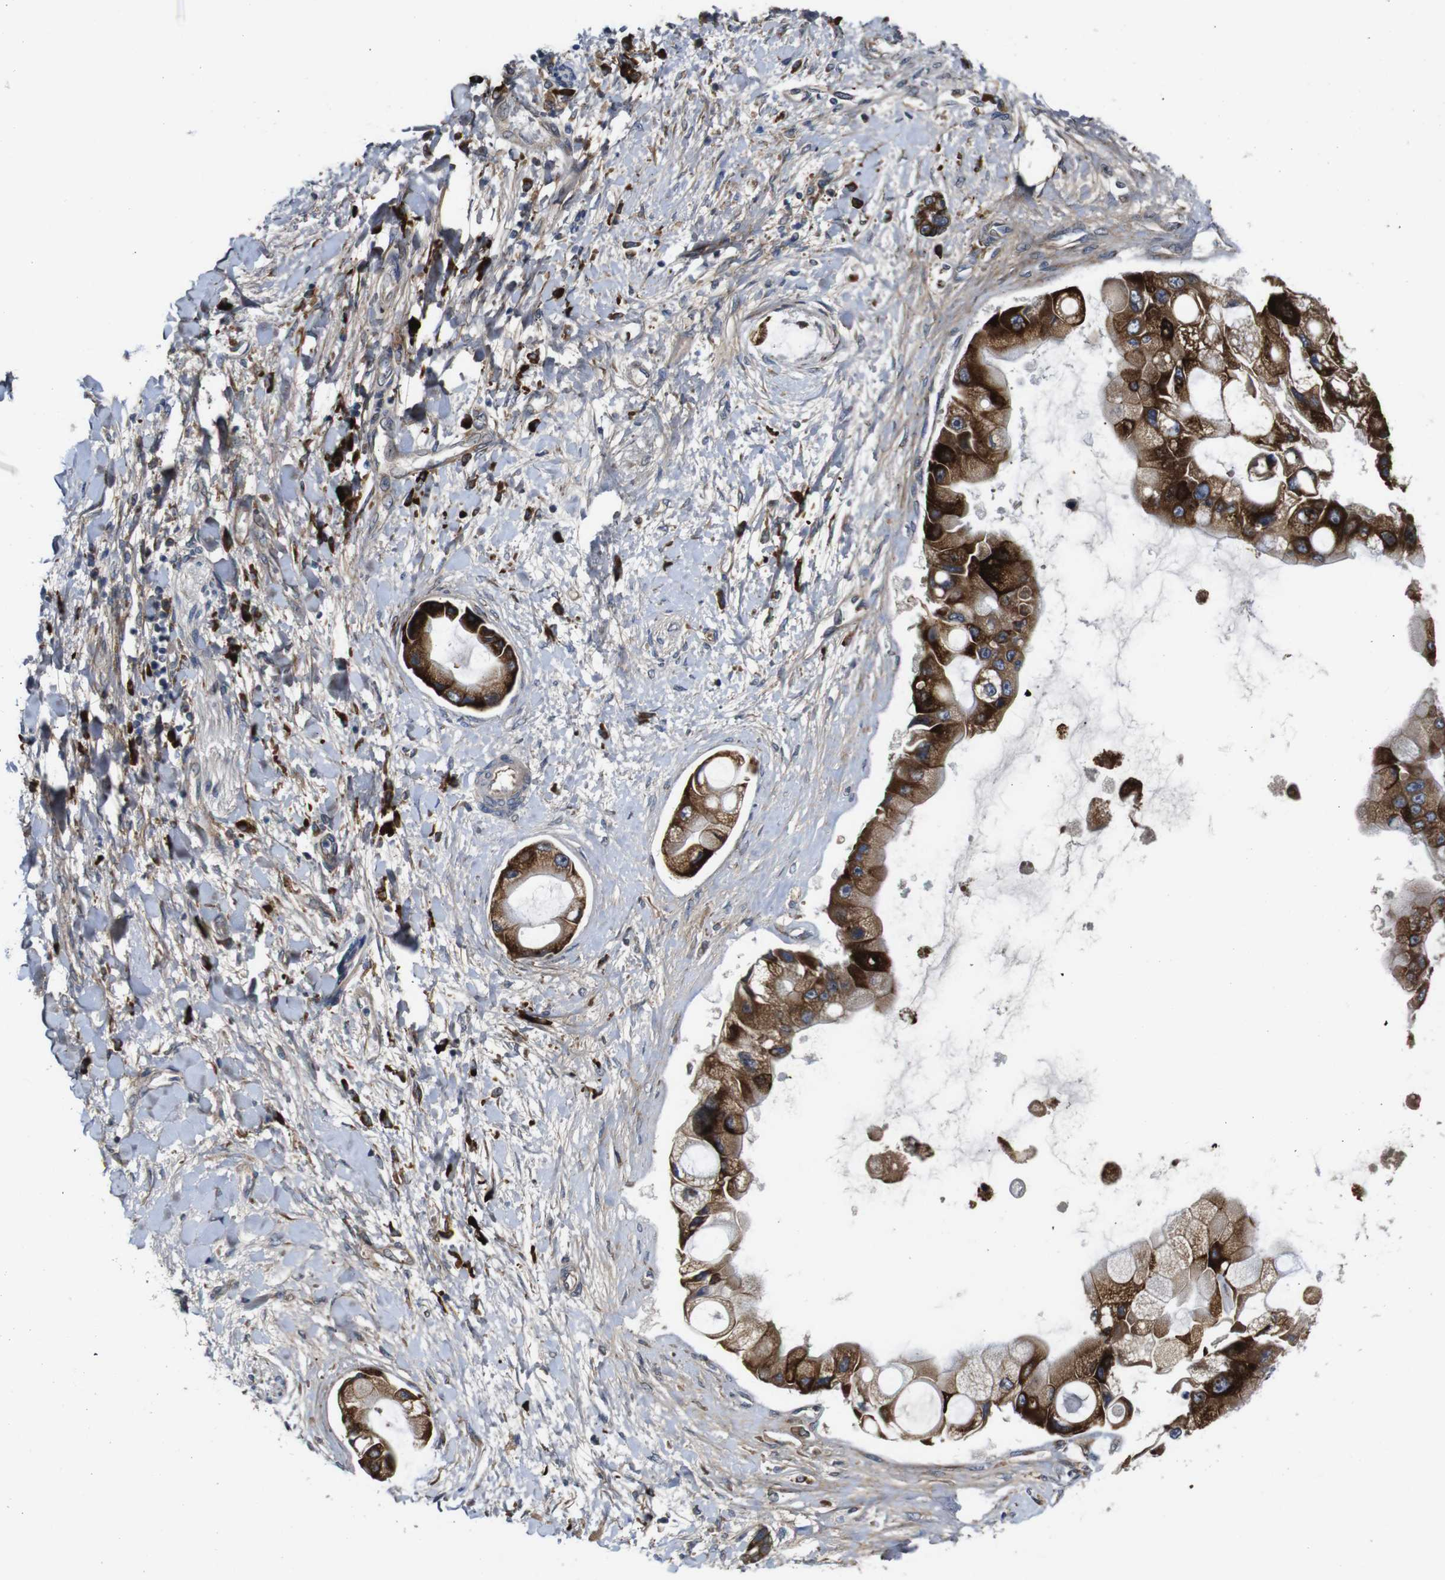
{"staining": {"intensity": "strong", "quantity": ">75%", "location": "cytoplasmic/membranous"}, "tissue": "liver cancer", "cell_type": "Tumor cells", "image_type": "cancer", "snomed": [{"axis": "morphology", "description": "Cholangiocarcinoma"}, {"axis": "topography", "description": "Liver"}], "caption": "Approximately >75% of tumor cells in human cholangiocarcinoma (liver) show strong cytoplasmic/membranous protein expression as visualized by brown immunohistochemical staining.", "gene": "UBE2G2", "patient": {"sex": "male", "age": 50}}